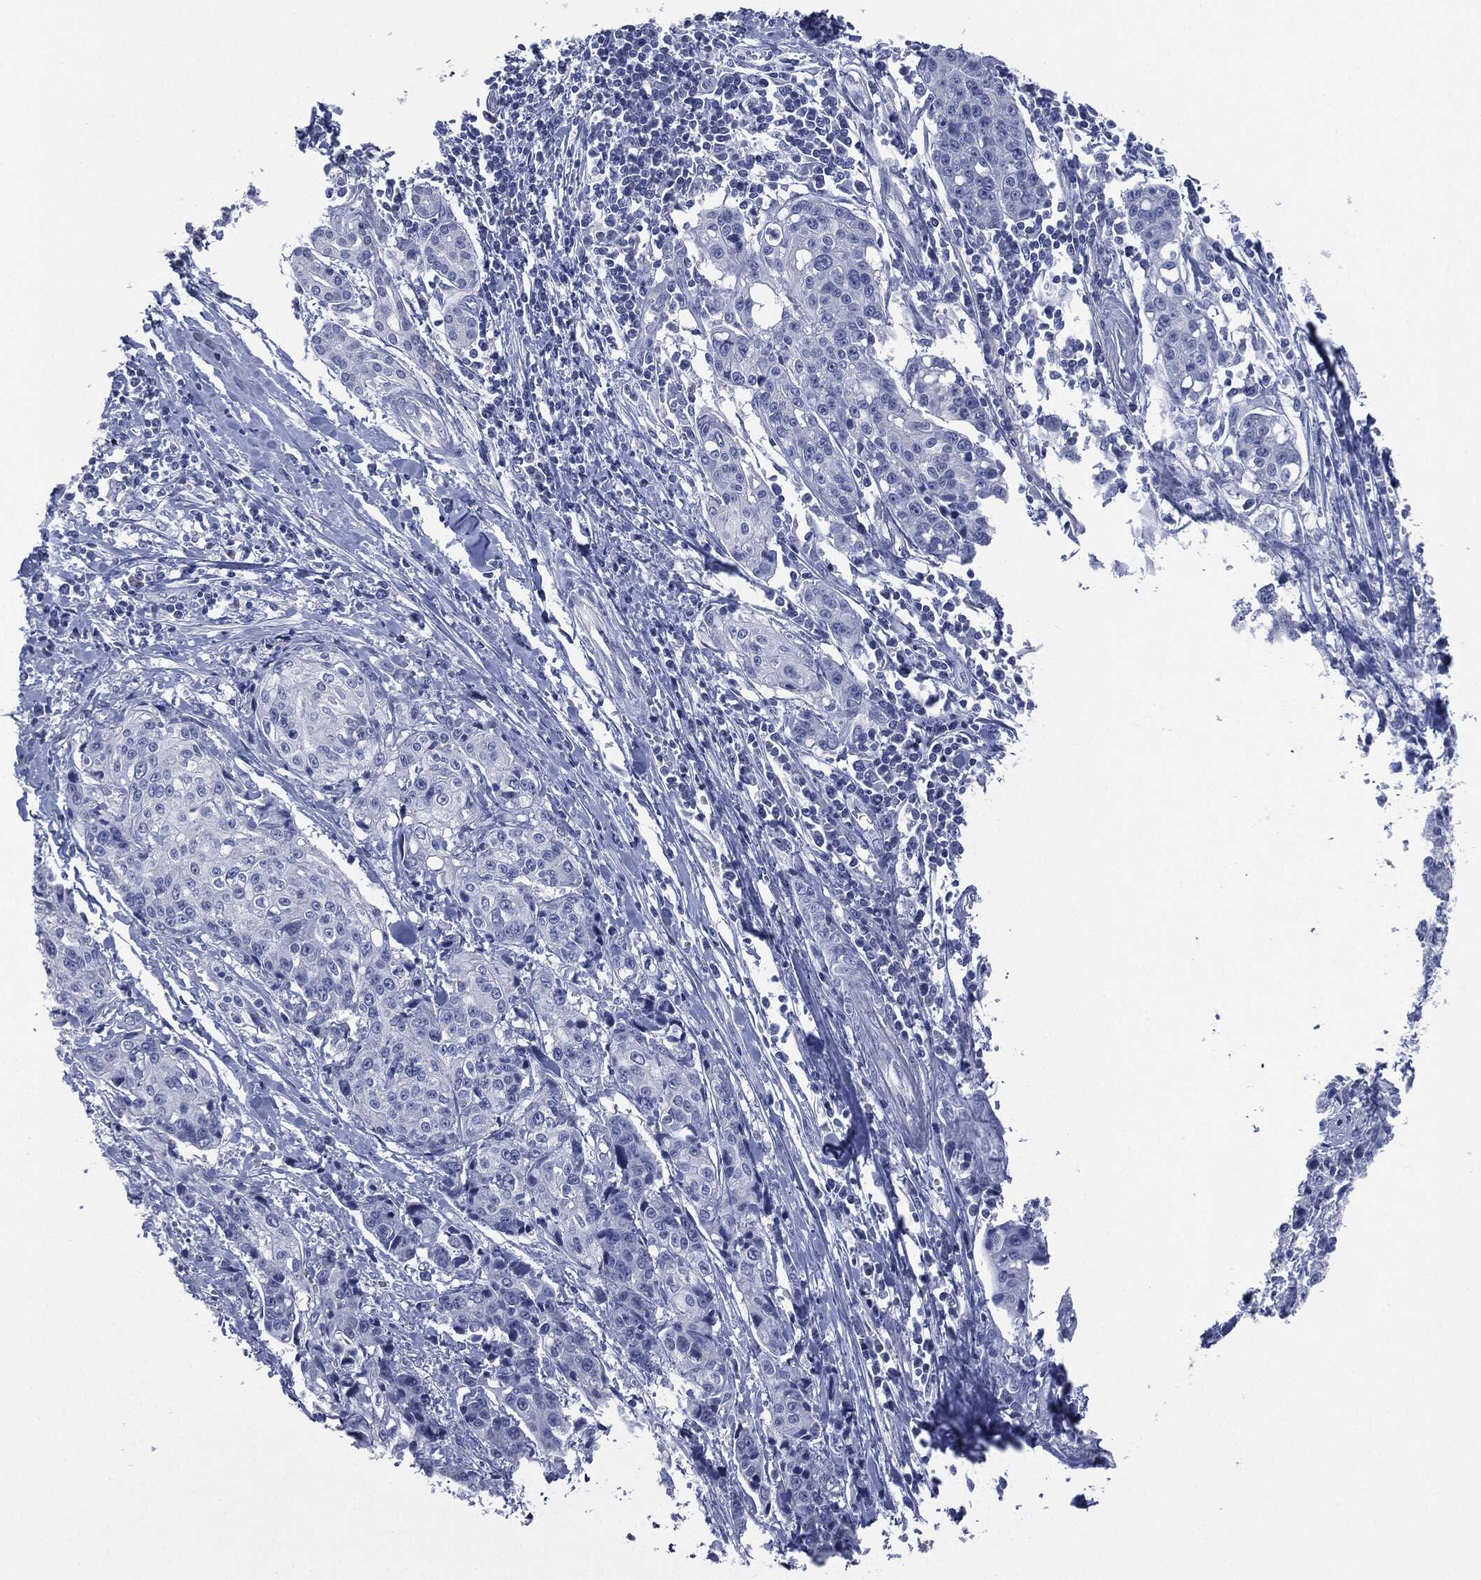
{"staining": {"intensity": "negative", "quantity": "none", "location": "none"}, "tissue": "pancreatic cancer", "cell_type": "Tumor cells", "image_type": "cancer", "snomed": [{"axis": "morphology", "description": "Adenocarcinoma, NOS"}, {"axis": "topography", "description": "Pancreas"}], "caption": "A histopathology image of human pancreatic cancer is negative for staining in tumor cells. The staining is performed using DAB (3,3'-diaminobenzidine) brown chromogen with nuclei counter-stained in using hematoxylin.", "gene": "MUC16", "patient": {"sex": "male", "age": 64}}